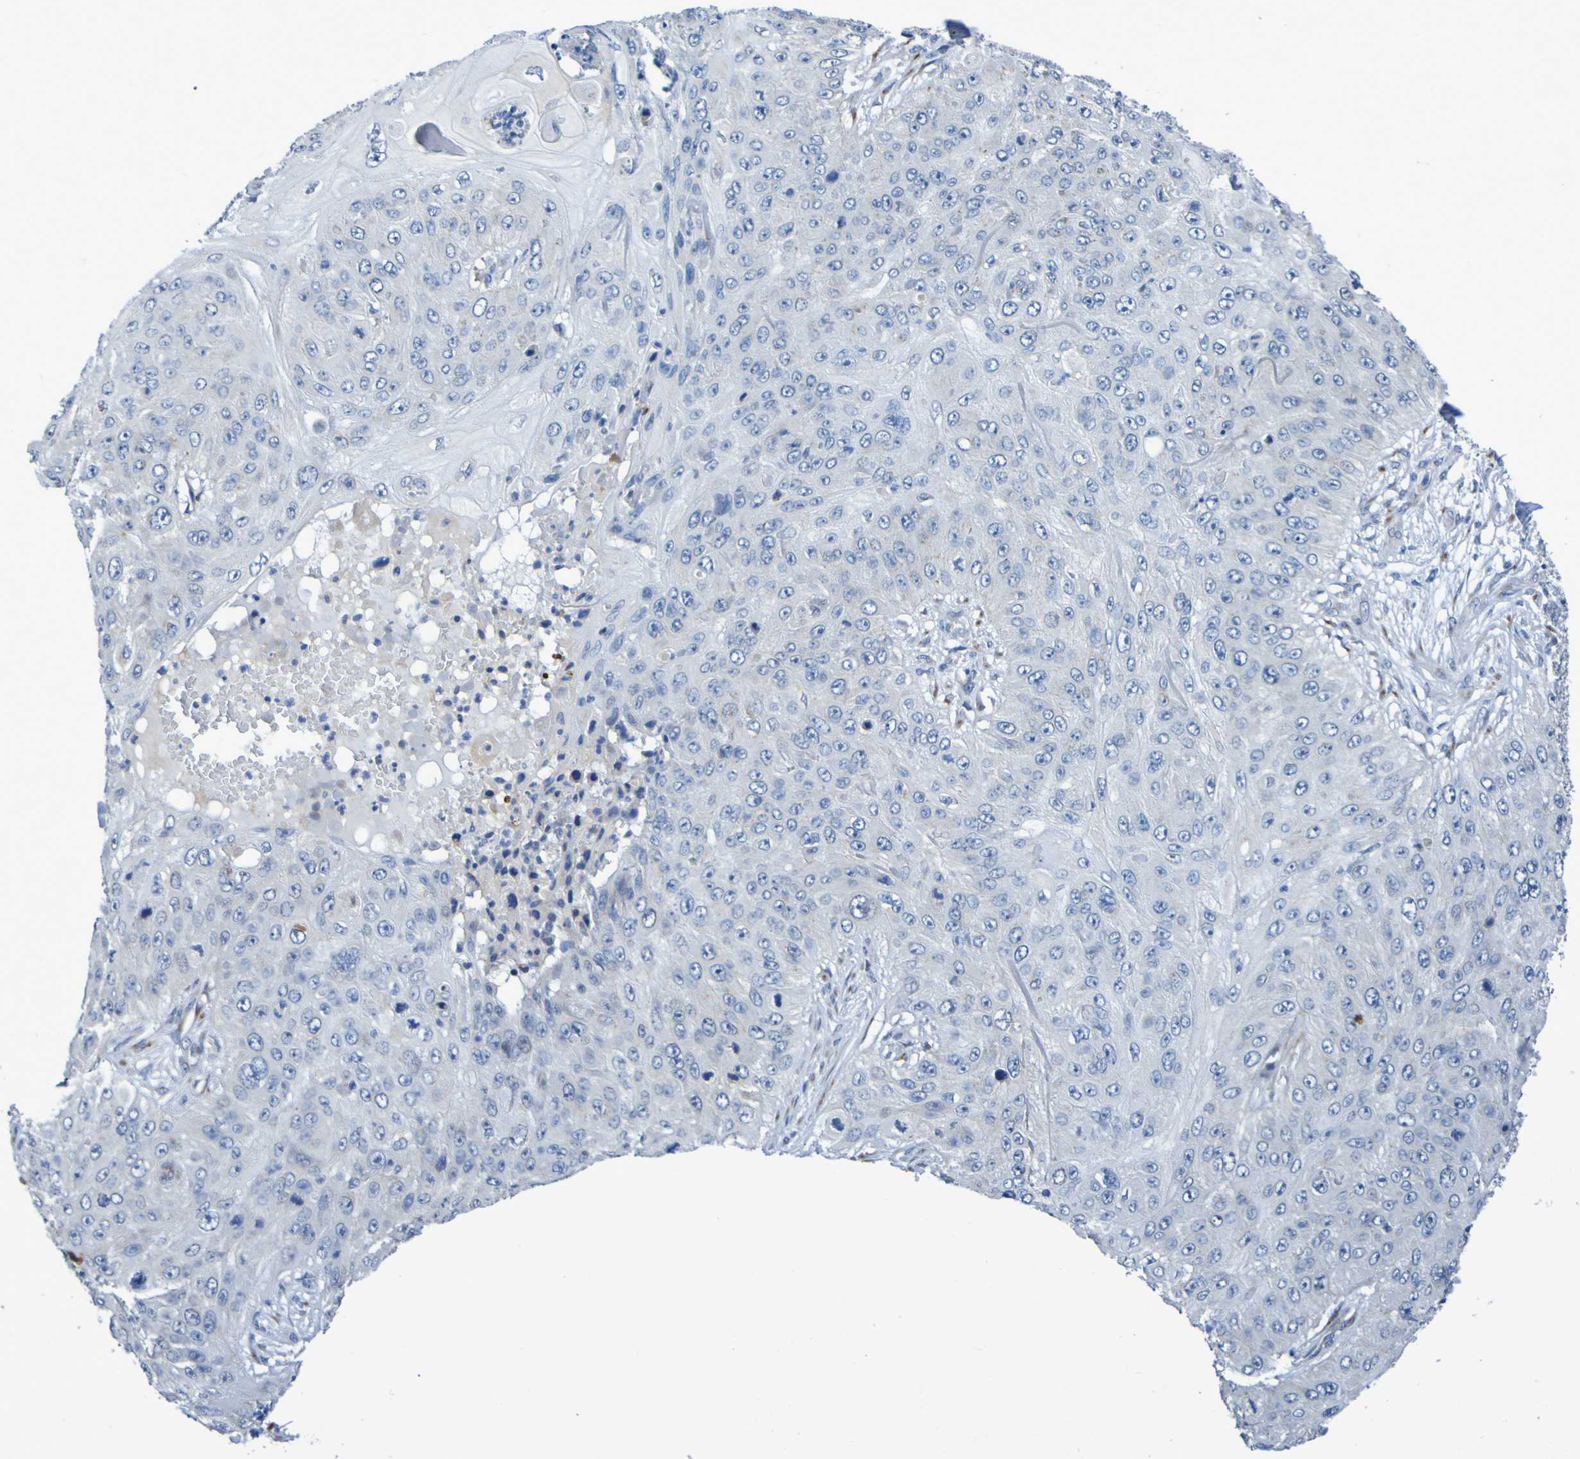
{"staining": {"intensity": "negative", "quantity": "none", "location": "none"}, "tissue": "skin cancer", "cell_type": "Tumor cells", "image_type": "cancer", "snomed": [{"axis": "morphology", "description": "Squamous cell carcinoma, NOS"}, {"axis": "topography", "description": "Skin"}], "caption": "Tumor cells are negative for brown protein staining in squamous cell carcinoma (skin).", "gene": "C11orf24", "patient": {"sex": "female", "age": 80}}